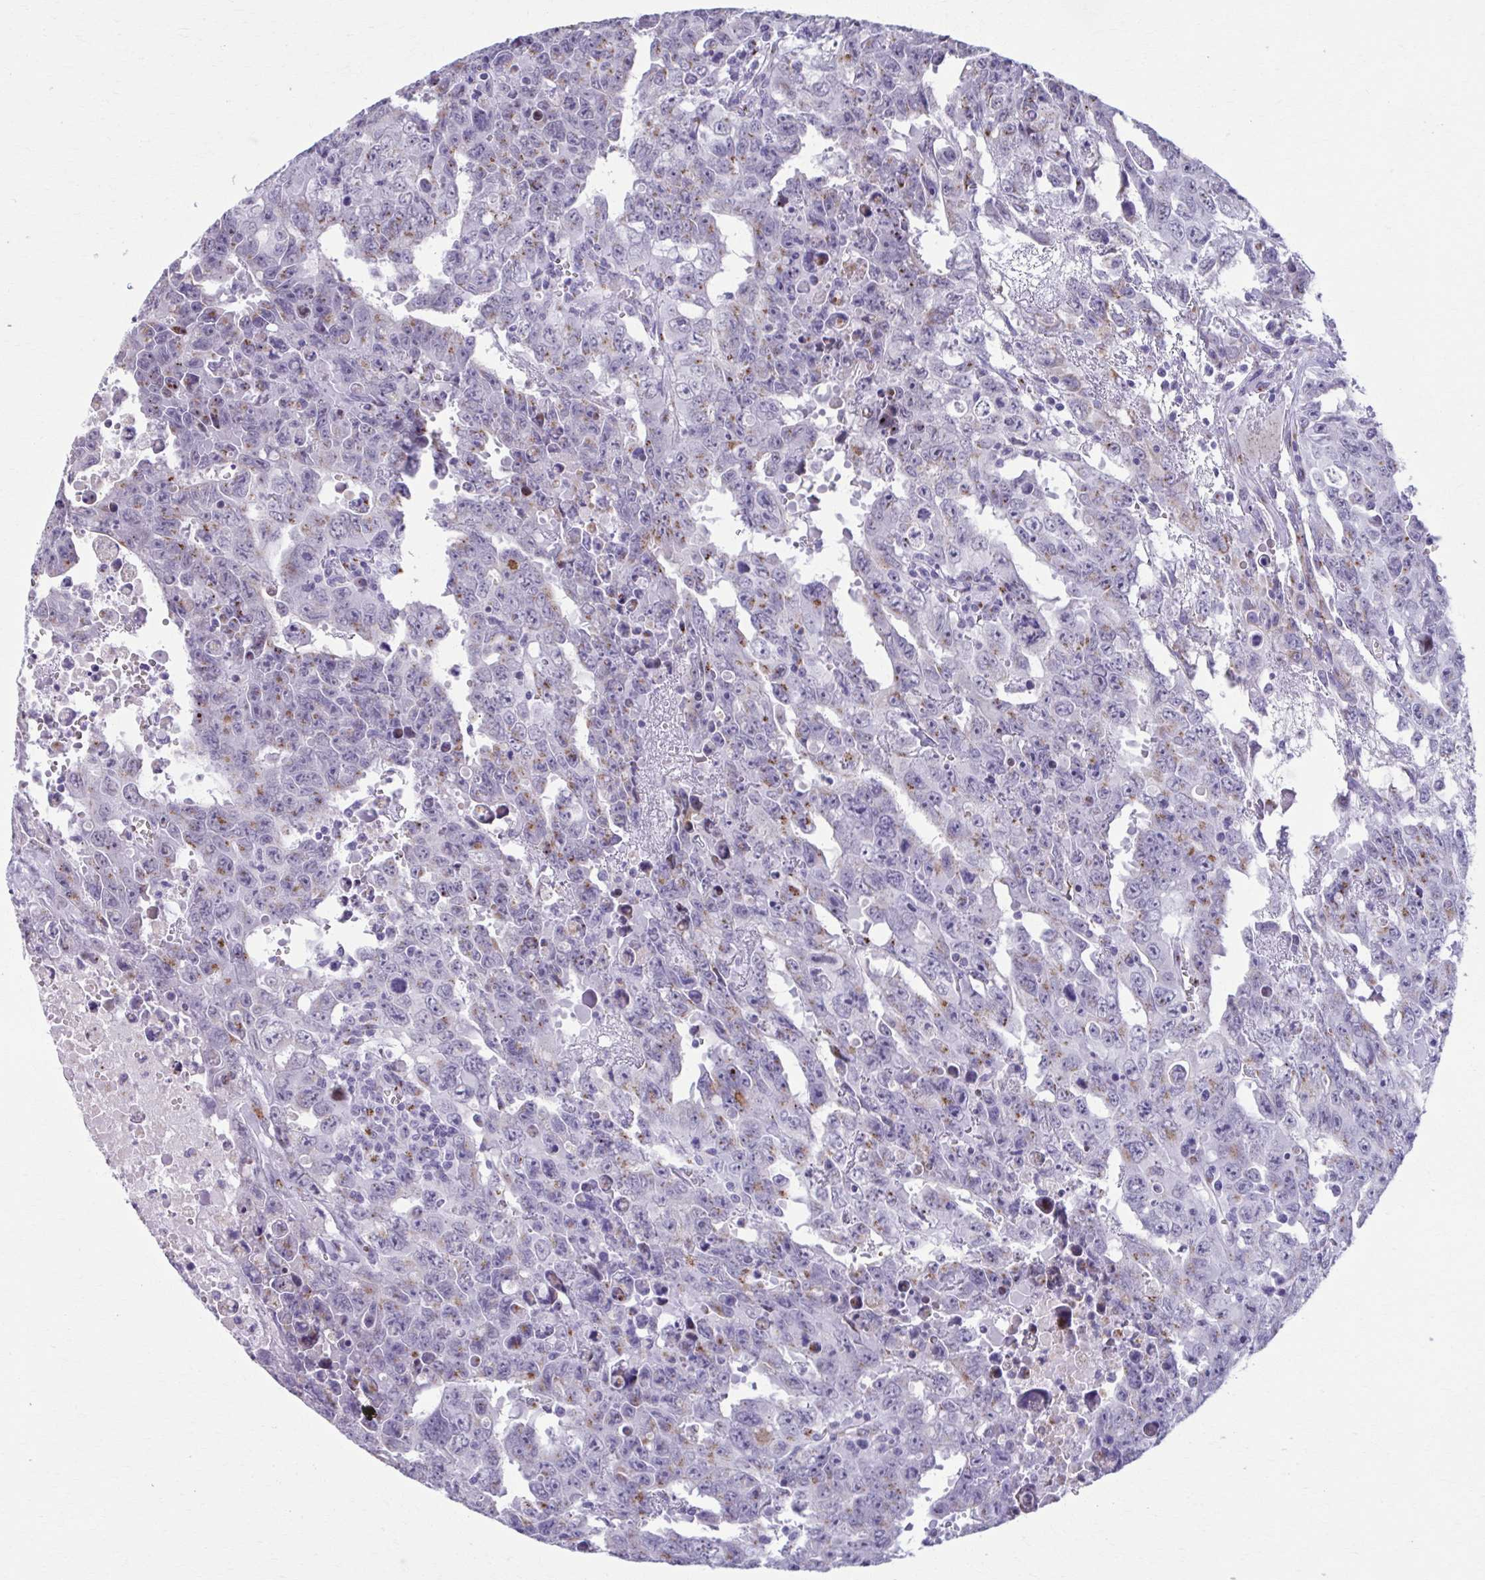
{"staining": {"intensity": "moderate", "quantity": "<25%", "location": "cytoplasmic/membranous"}, "tissue": "testis cancer", "cell_type": "Tumor cells", "image_type": "cancer", "snomed": [{"axis": "morphology", "description": "Carcinoma, Embryonal, NOS"}, {"axis": "topography", "description": "Testis"}], "caption": "This is an image of immunohistochemistry (IHC) staining of testis embryonal carcinoma, which shows moderate positivity in the cytoplasmic/membranous of tumor cells.", "gene": "ZNF682", "patient": {"sex": "male", "age": 24}}